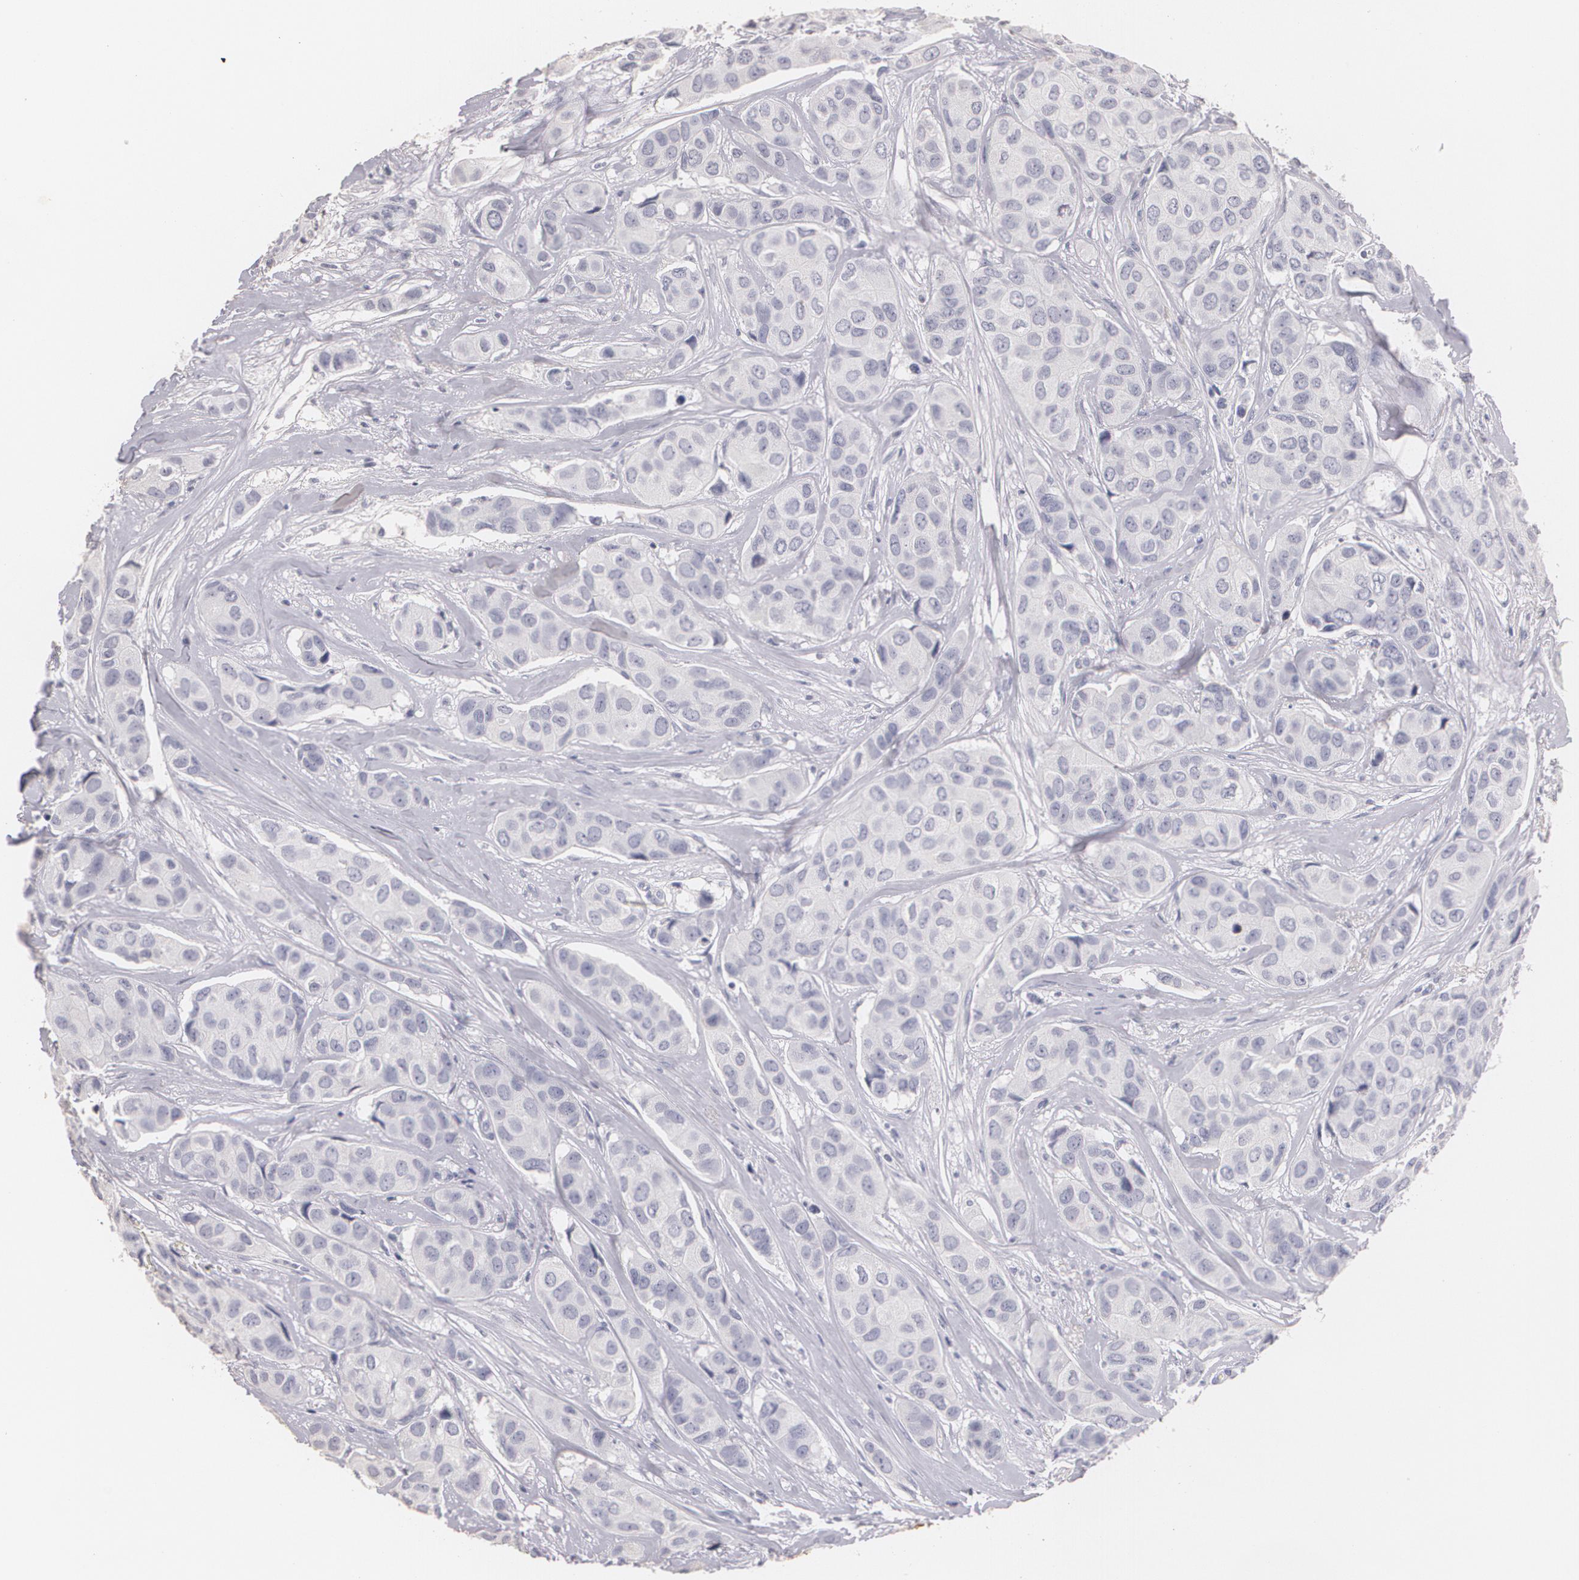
{"staining": {"intensity": "negative", "quantity": "none", "location": "none"}, "tissue": "breast cancer", "cell_type": "Tumor cells", "image_type": "cancer", "snomed": [{"axis": "morphology", "description": "Duct carcinoma"}, {"axis": "topography", "description": "Breast"}], "caption": "Breast intraductal carcinoma stained for a protein using IHC demonstrates no staining tumor cells.", "gene": "NGFR", "patient": {"sex": "female", "age": 68}}